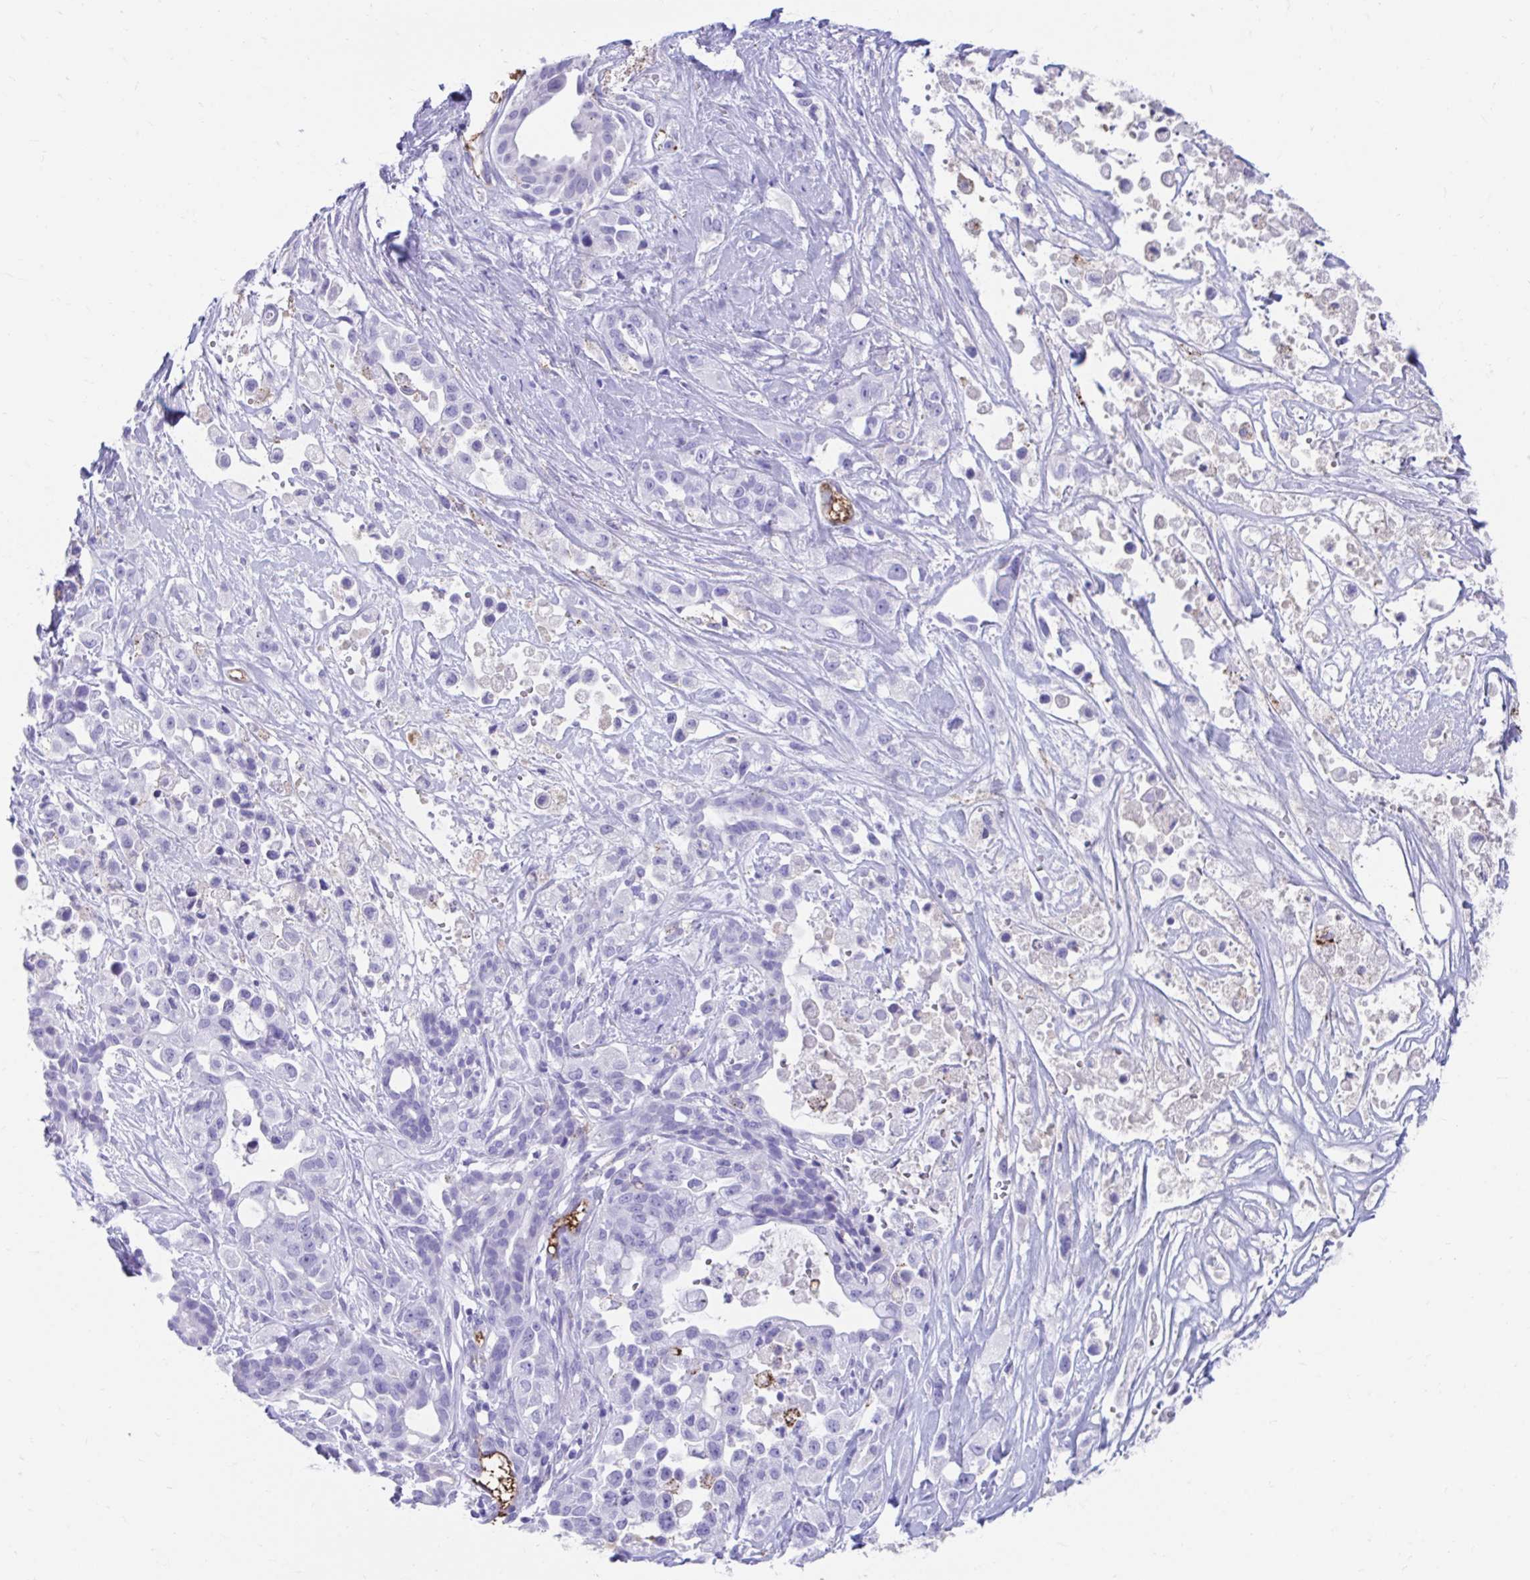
{"staining": {"intensity": "negative", "quantity": "none", "location": "none"}, "tissue": "pancreatic cancer", "cell_type": "Tumor cells", "image_type": "cancer", "snomed": [{"axis": "morphology", "description": "Adenocarcinoma, NOS"}, {"axis": "topography", "description": "Pancreas"}], "caption": "This histopathology image is of pancreatic adenocarcinoma stained with immunohistochemistry (IHC) to label a protein in brown with the nuclei are counter-stained blue. There is no positivity in tumor cells.", "gene": "SMIM9", "patient": {"sex": "male", "age": 44}}